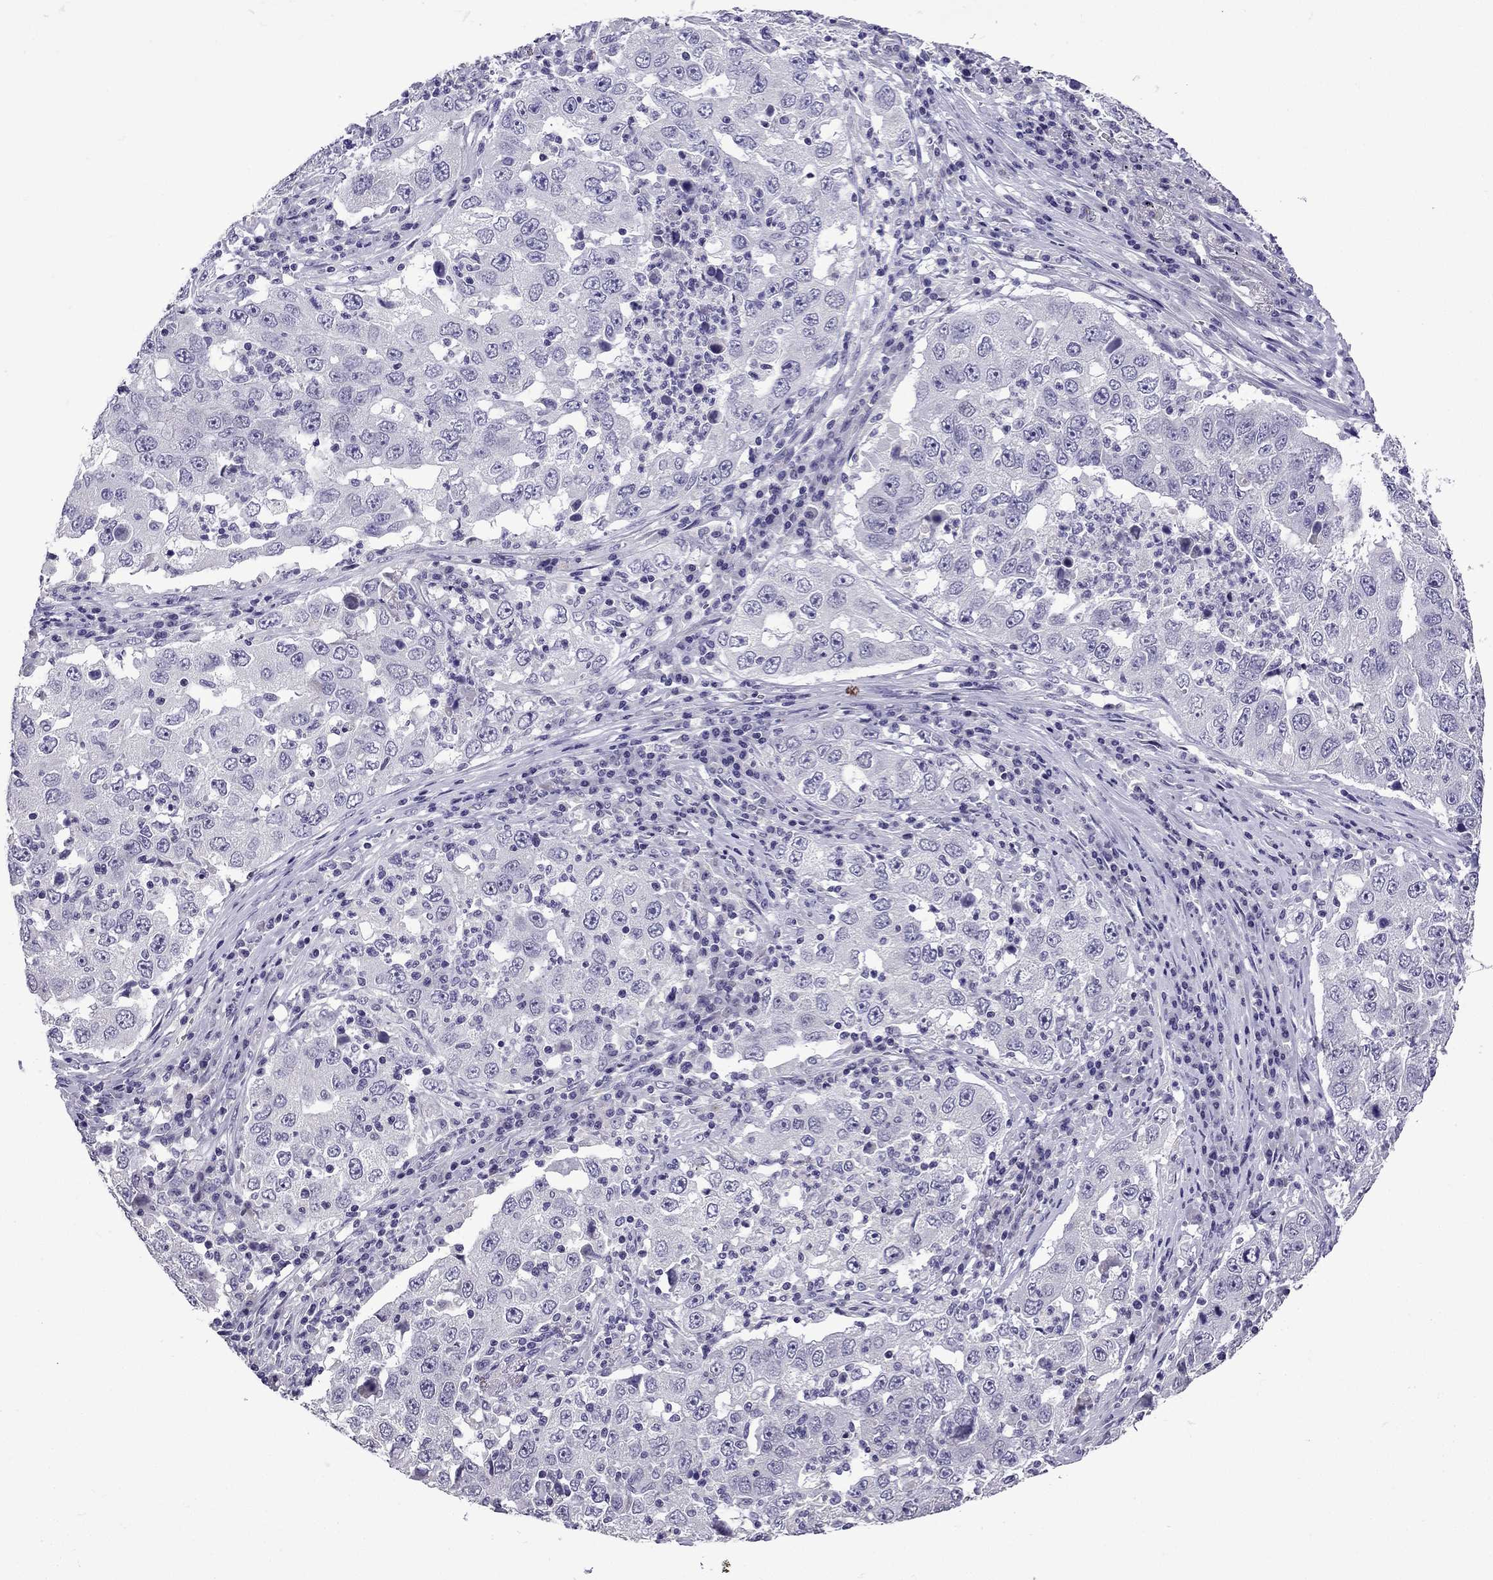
{"staining": {"intensity": "negative", "quantity": "none", "location": "none"}, "tissue": "lung cancer", "cell_type": "Tumor cells", "image_type": "cancer", "snomed": [{"axis": "morphology", "description": "Adenocarcinoma, NOS"}, {"axis": "topography", "description": "Lung"}], "caption": "Human lung cancer (adenocarcinoma) stained for a protein using immunohistochemistry exhibits no positivity in tumor cells.", "gene": "TTN", "patient": {"sex": "male", "age": 73}}